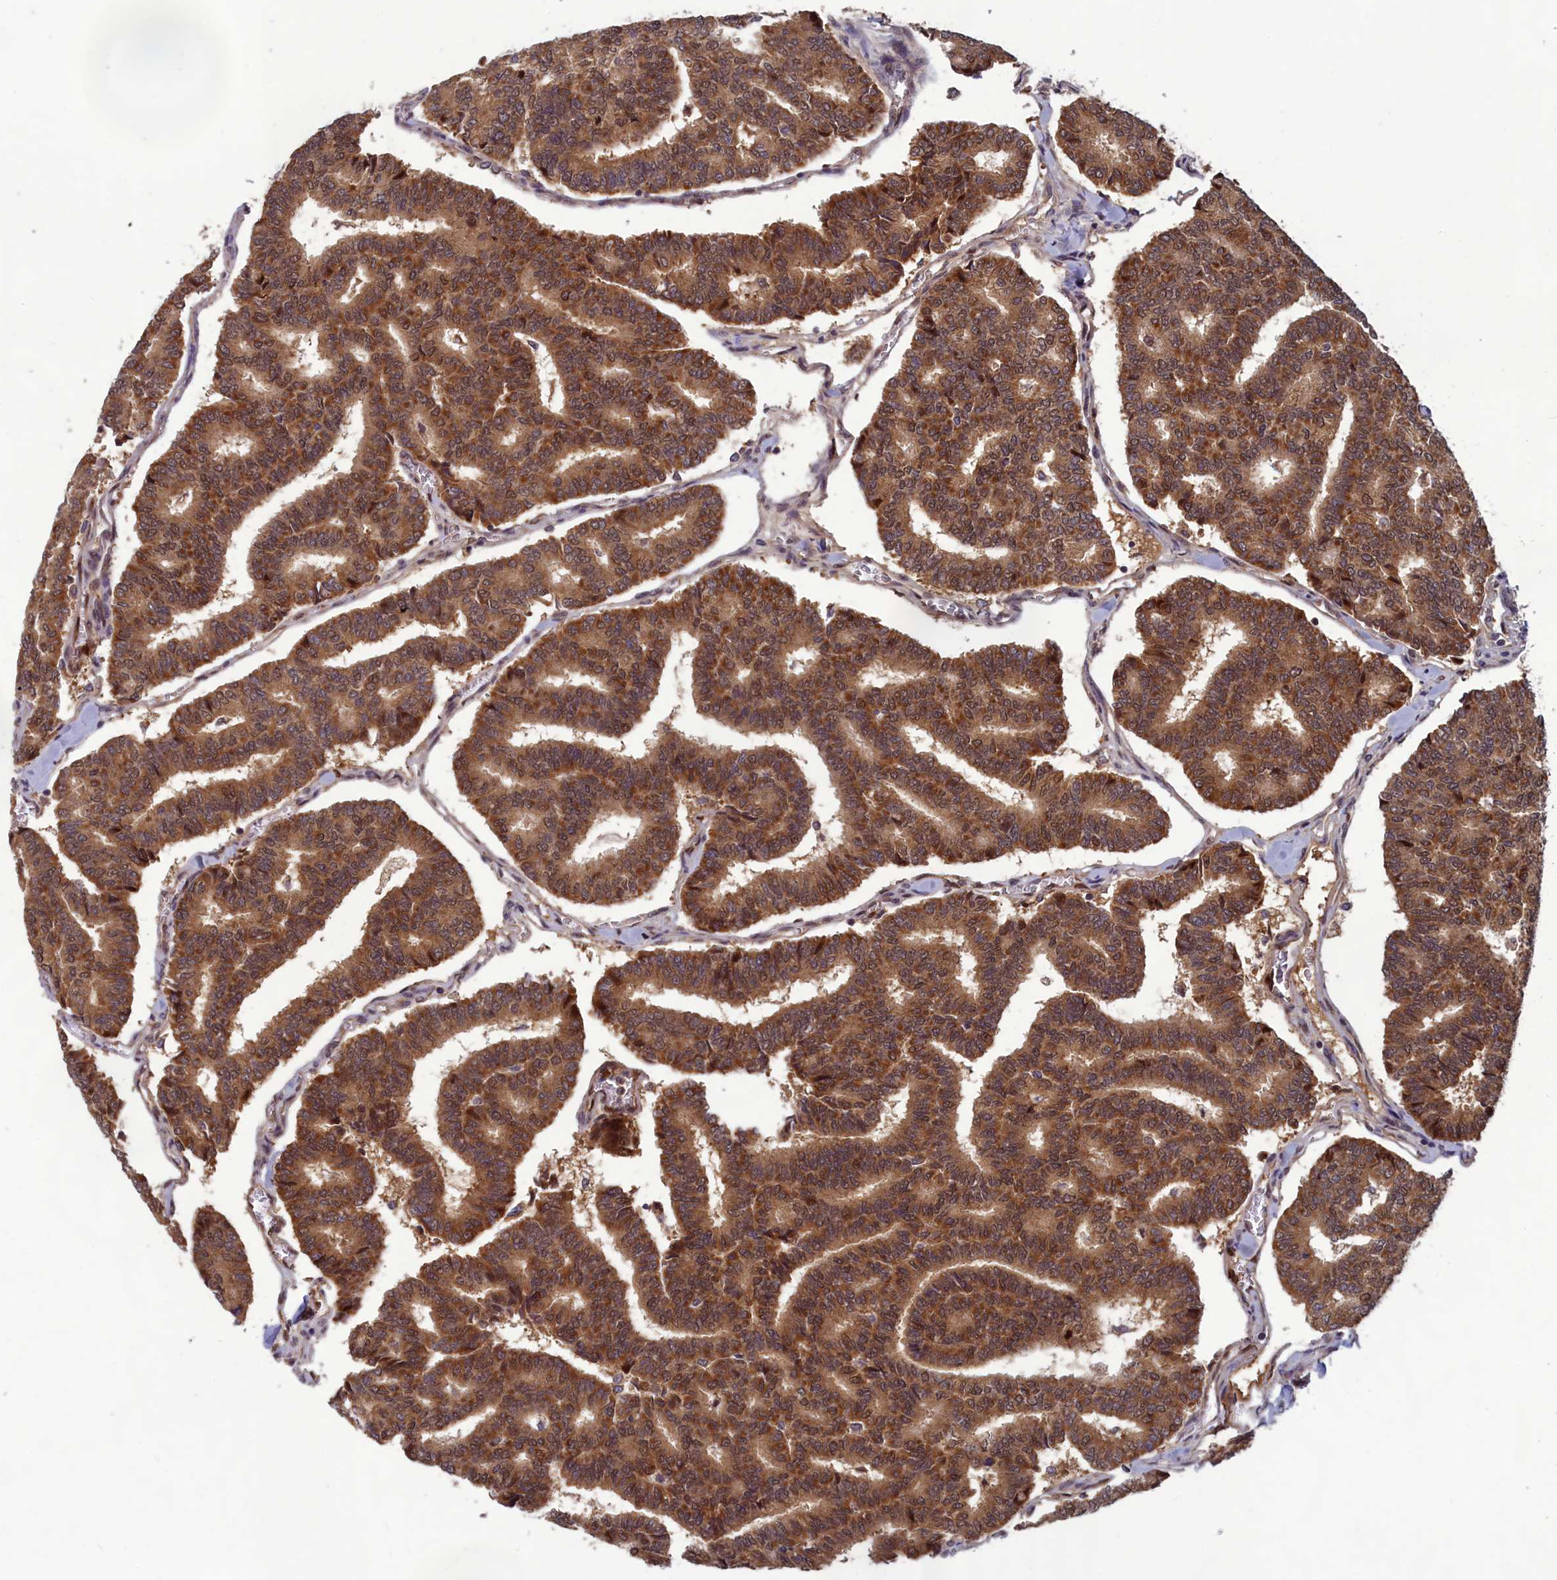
{"staining": {"intensity": "moderate", "quantity": ">75%", "location": "cytoplasmic/membranous,nuclear"}, "tissue": "thyroid cancer", "cell_type": "Tumor cells", "image_type": "cancer", "snomed": [{"axis": "morphology", "description": "Papillary adenocarcinoma, NOS"}, {"axis": "topography", "description": "Thyroid gland"}], "caption": "A medium amount of moderate cytoplasmic/membranous and nuclear positivity is appreciated in approximately >75% of tumor cells in papillary adenocarcinoma (thyroid) tissue.", "gene": "CCDC15", "patient": {"sex": "female", "age": 35}}